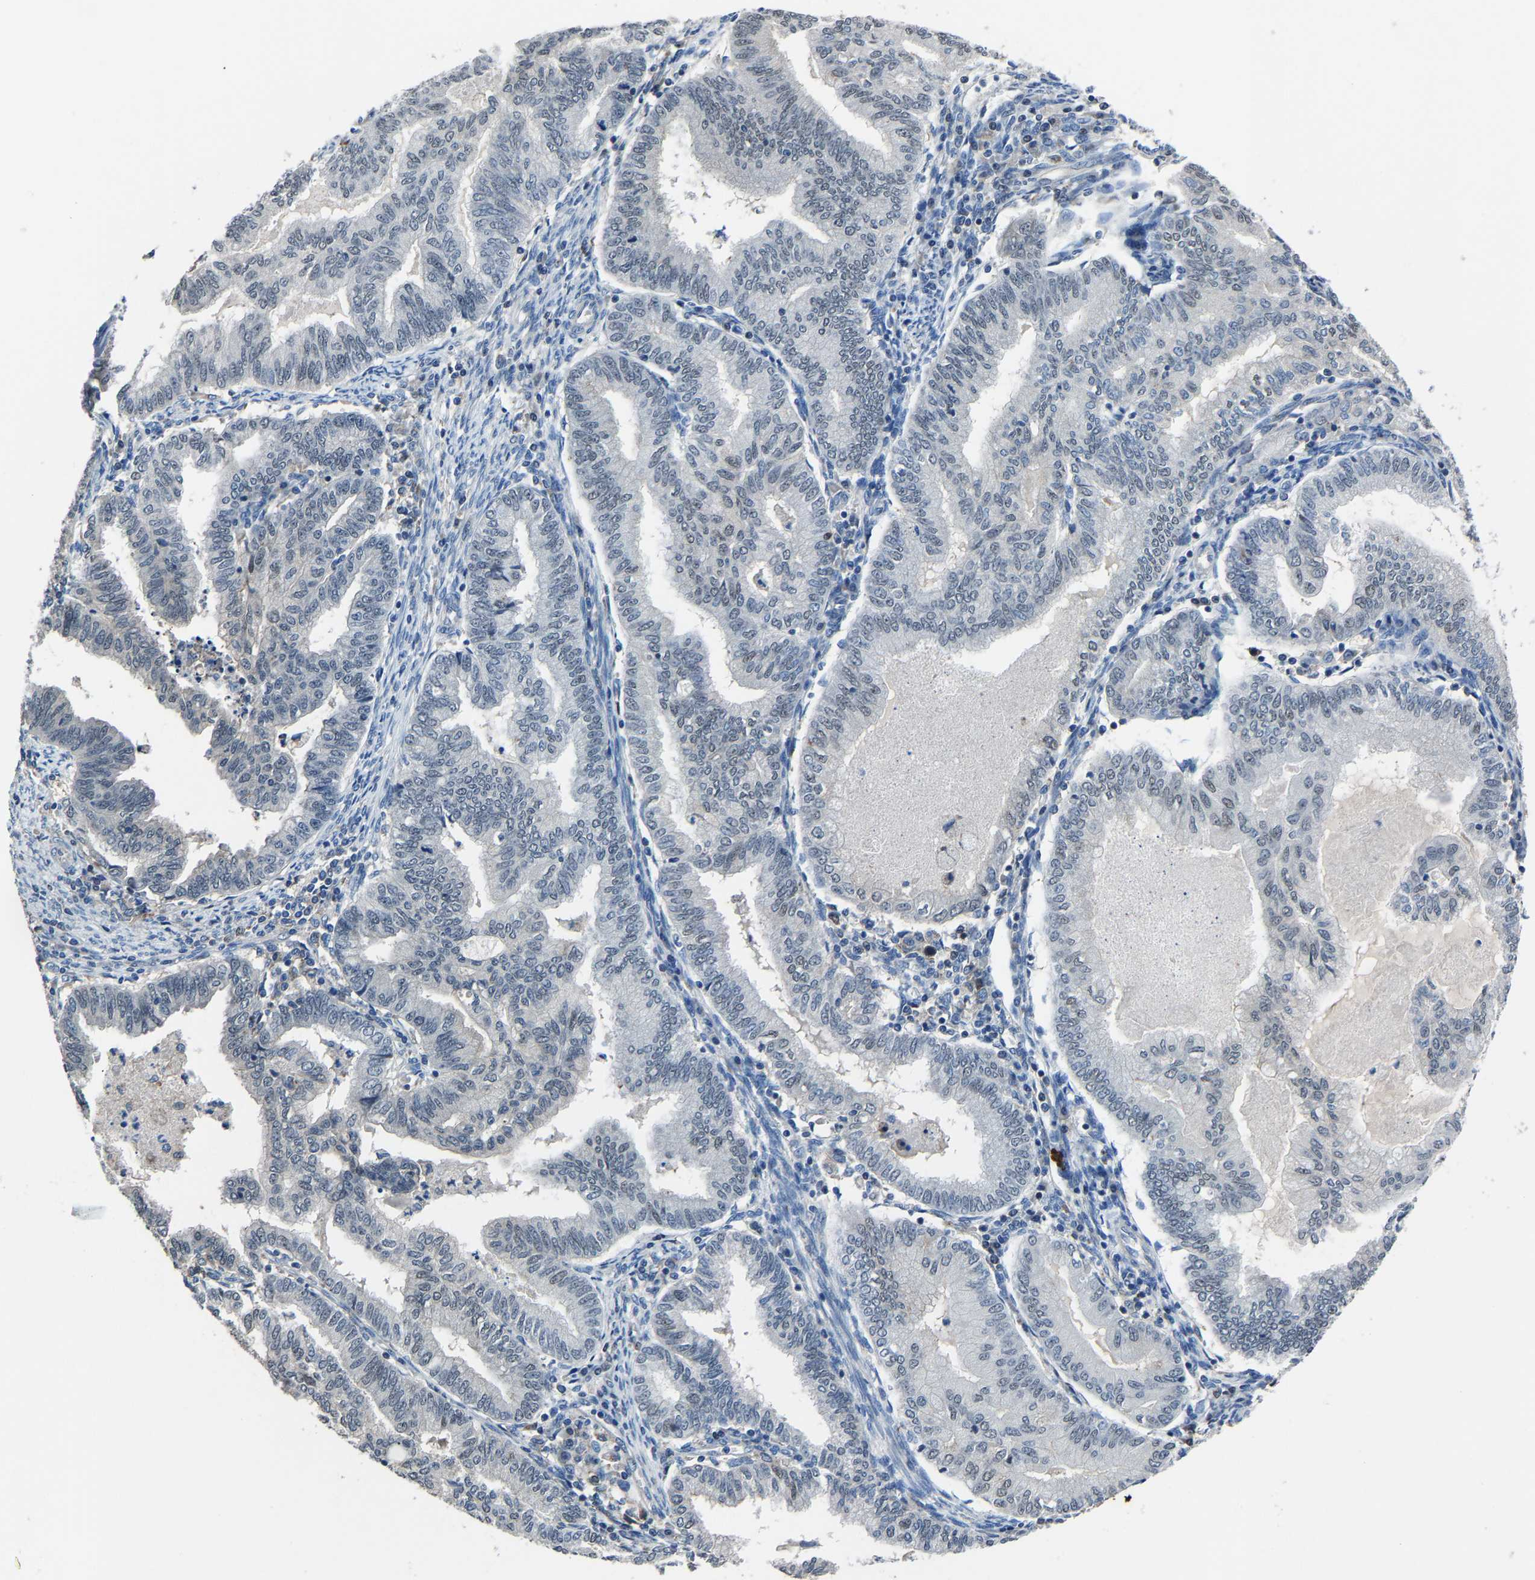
{"staining": {"intensity": "negative", "quantity": "none", "location": "none"}, "tissue": "endometrial cancer", "cell_type": "Tumor cells", "image_type": "cancer", "snomed": [{"axis": "morphology", "description": "Polyp, NOS"}, {"axis": "morphology", "description": "Adenocarcinoma, NOS"}, {"axis": "morphology", "description": "Adenoma, NOS"}, {"axis": "topography", "description": "Endometrium"}], "caption": "DAB immunohistochemical staining of endometrial polyp shows no significant expression in tumor cells.", "gene": "STRBP", "patient": {"sex": "female", "age": 79}}